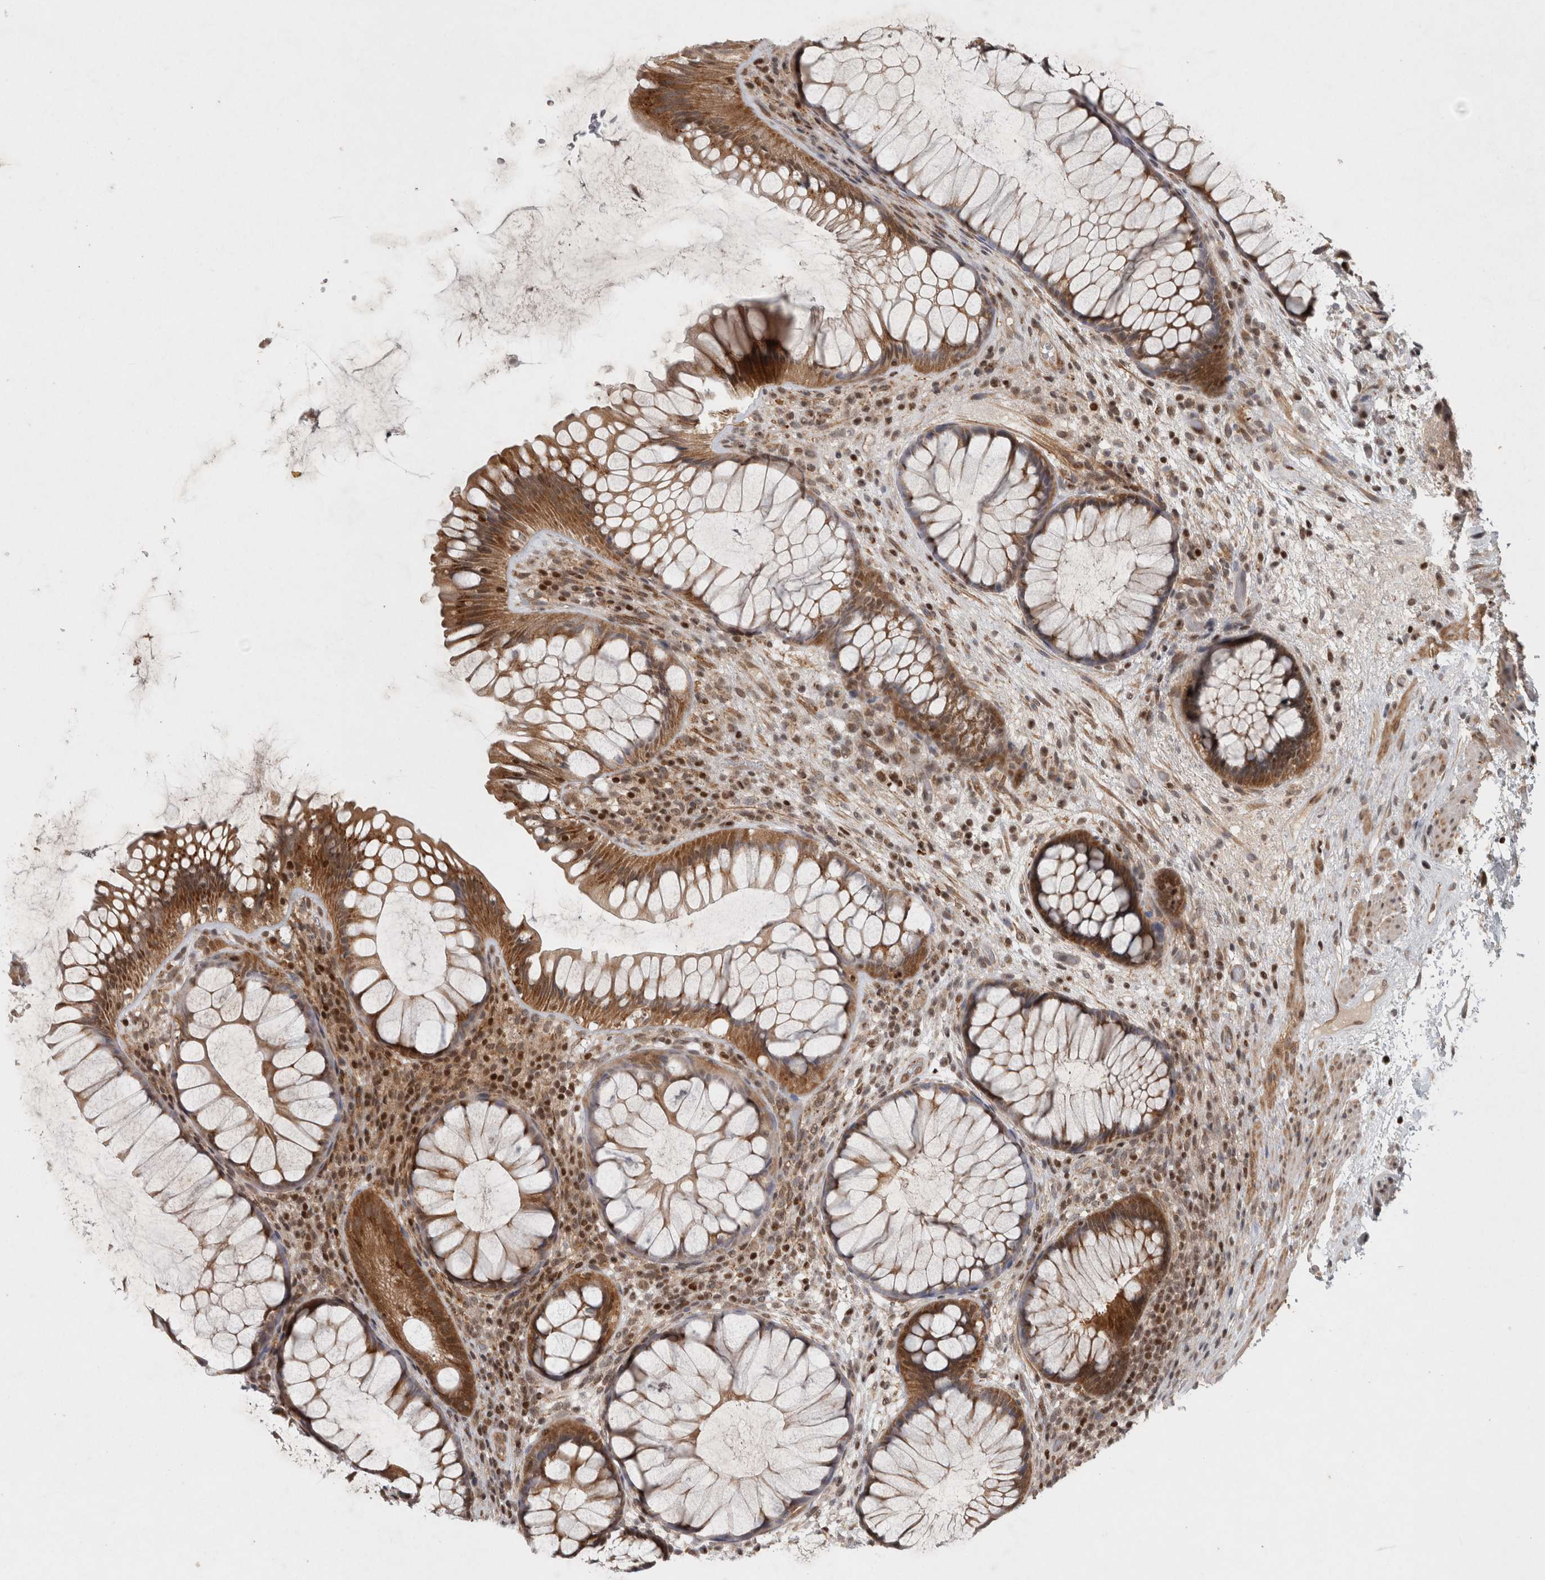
{"staining": {"intensity": "moderate", "quantity": ">75%", "location": "cytoplasmic/membranous"}, "tissue": "rectum", "cell_type": "Glandular cells", "image_type": "normal", "snomed": [{"axis": "morphology", "description": "Normal tissue, NOS"}, {"axis": "topography", "description": "Rectum"}], "caption": "IHC (DAB) staining of normal rectum reveals moderate cytoplasmic/membranous protein staining in approximately >75% of glandular cells. (IHC, brightfield microscopy, high magnification).", "gene": "KDM8", "patient": {"sex": "male", "age": 51}}